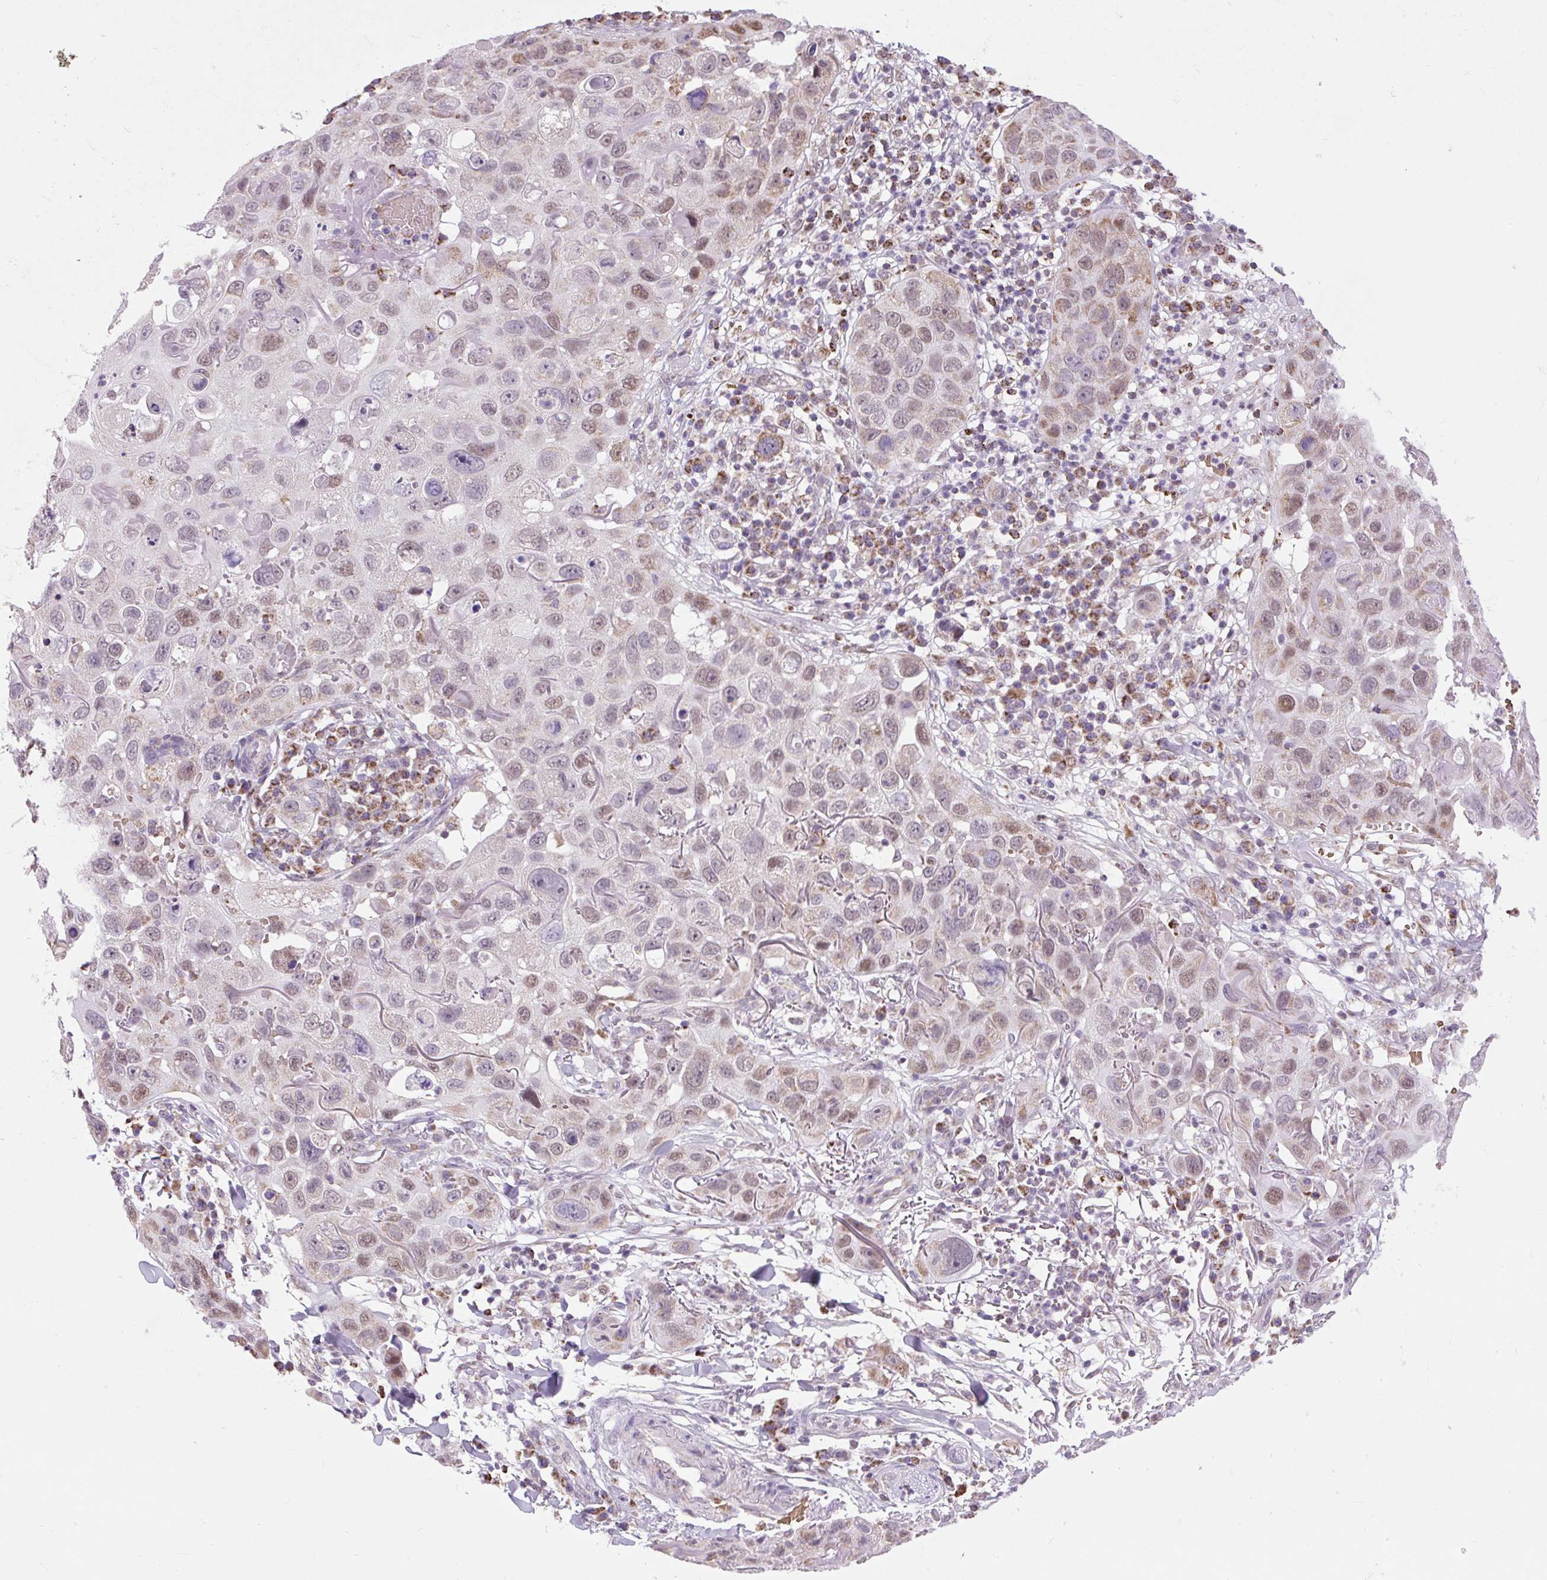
{"staining": {"intensity": "moderate", "quantity": "25%-75%", "location": "cytoplasmic/membranous,nuclear"}, "tissue": "skin cancer", "cell_type": "Tumor cells", "image_type": "cancer", "snomed": [{"axis": "morphology", "description": "Squamous cell carcinoma in situ, NOS"}, {"axis": "morphology", "description": "Squamous cell carcinoma, NOS"}, {"axis": "topography", "description": "Skin"}], "caption": "Moderate cytoplasmic/membranous and nuclear staining is present in approximately 25%-75% of tumor cells in skin squamous cell carcinoma in situ.", "gene": "SCO2", "patient": {"sex": "male", "age": 93}}